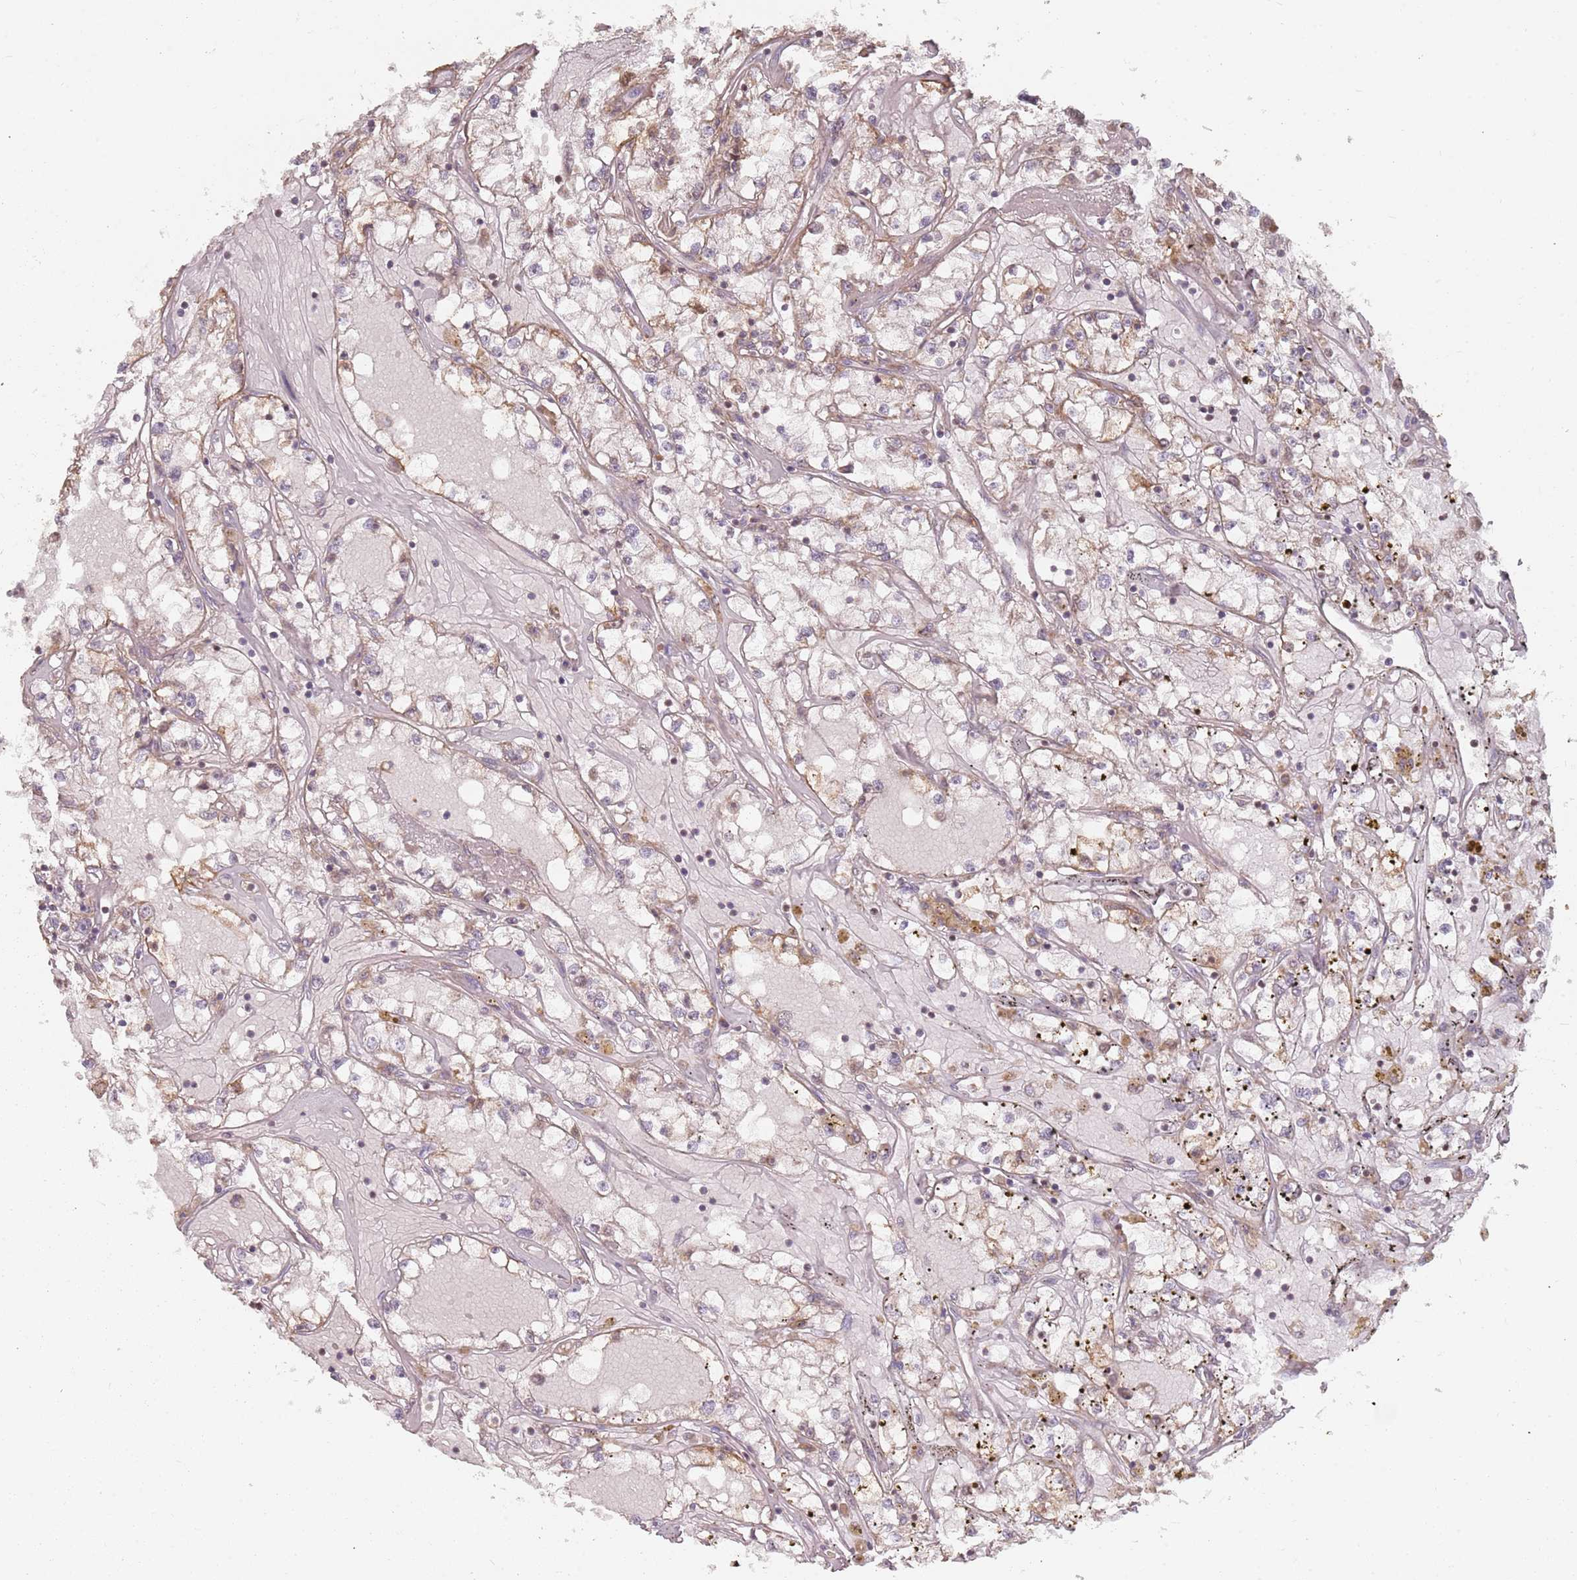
{"staining": {"intensity": "weak", "quantity": "25%-75%", "location": "cytoplasmic/membranous"}, "tissue": "renal cancer", "cell_type": "Tumor cells", "image_type": "cancer", "snomed": [{"axis": "morphology", "description": "Adenocarcinoma, NOS"}, {"axis": "topography", "description": "Kidney"}], "caption": "The photomicrograph exhibits immunohistochemical staining of adenocarcinoma (renal). There is weak cytoplasmic/membranous expression is identified in about 25%-75% of tumor cells.", "gene": "VPS52", "patient": {"sex": "male", "age": 56}}